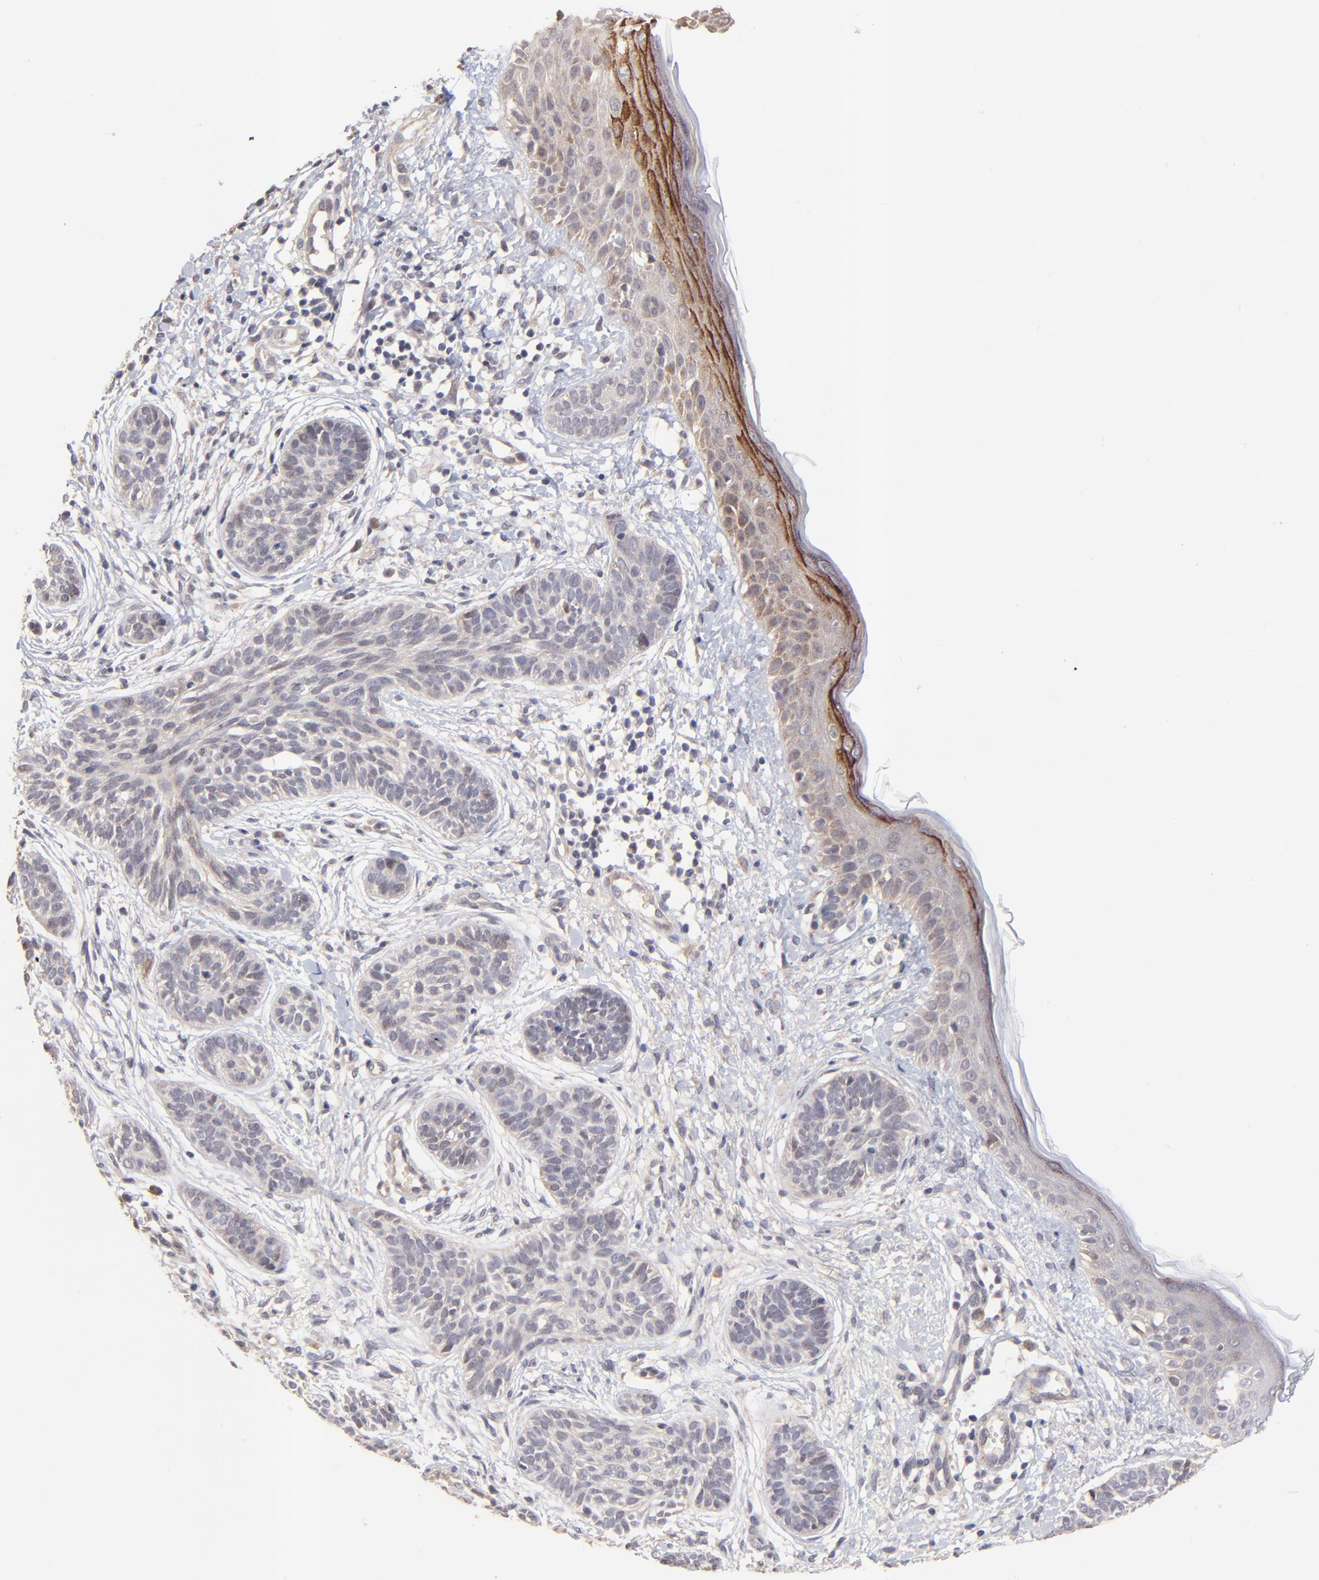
{"staining": {"intensity": "weak", "quantity": "<25%", "location": "cytoplasmic/membranous"}, "tissue": "skin cancer", "cell_type": "Tumor cells", "image_type": "cancer", "snomed": [{"axis": "morphology", "description": "Normal tissue, NOS"}, {"axis": "morphology", "description": "Basal cell carcinoma"}, {"axis": "topography", "description": "Skin"}], "caption": "Human basal cell carcinoma (skin) stained for a protein using immunohistochemistry (IHC) displays no staining in tumor cells.", "gene": "BAIAP2L2", "patient": {"sex": "male", "age": 63}}